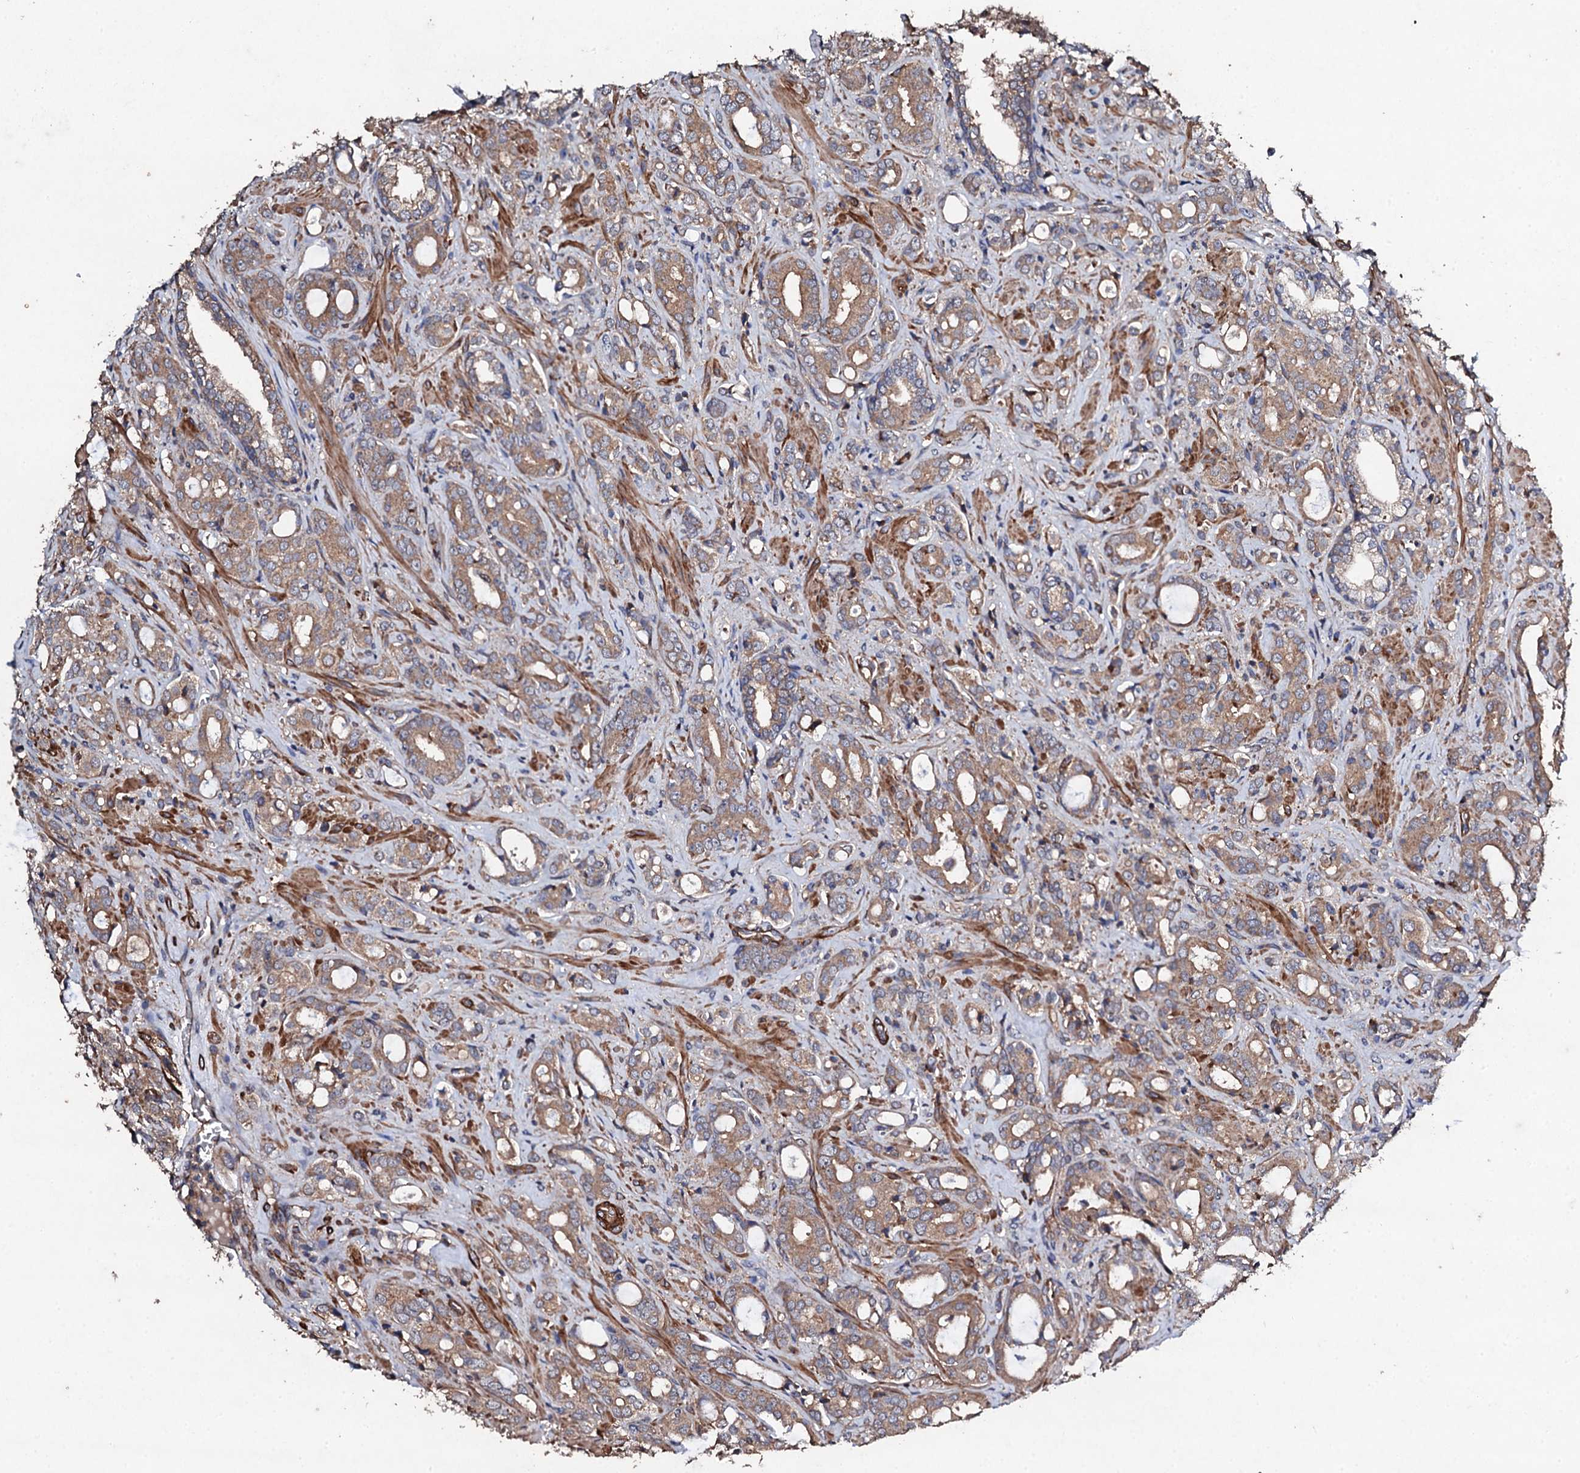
{"staining": {"intensity": "moderate", "quantity": ">75%", "location": "cytoplasmic/membranous"}, "tissue": "prostate cancer", "cell_type": "Tumor cells", "image_type": "cancer", "snomed": [{"axis": "morphology", "description": "Adenocarcinoma, High grade"}, {"axis": "topography", "description": "Prostate"}], "caption": "Immunohistochemical staining of prostate adenocarcinoma (high-grade) reveals medium levels of moderate cytoplasmic/membranous protein staining in about >75% of tumor cells.", "gene": "MOCOS", "patient": {"sex": "male", "age": 72}}